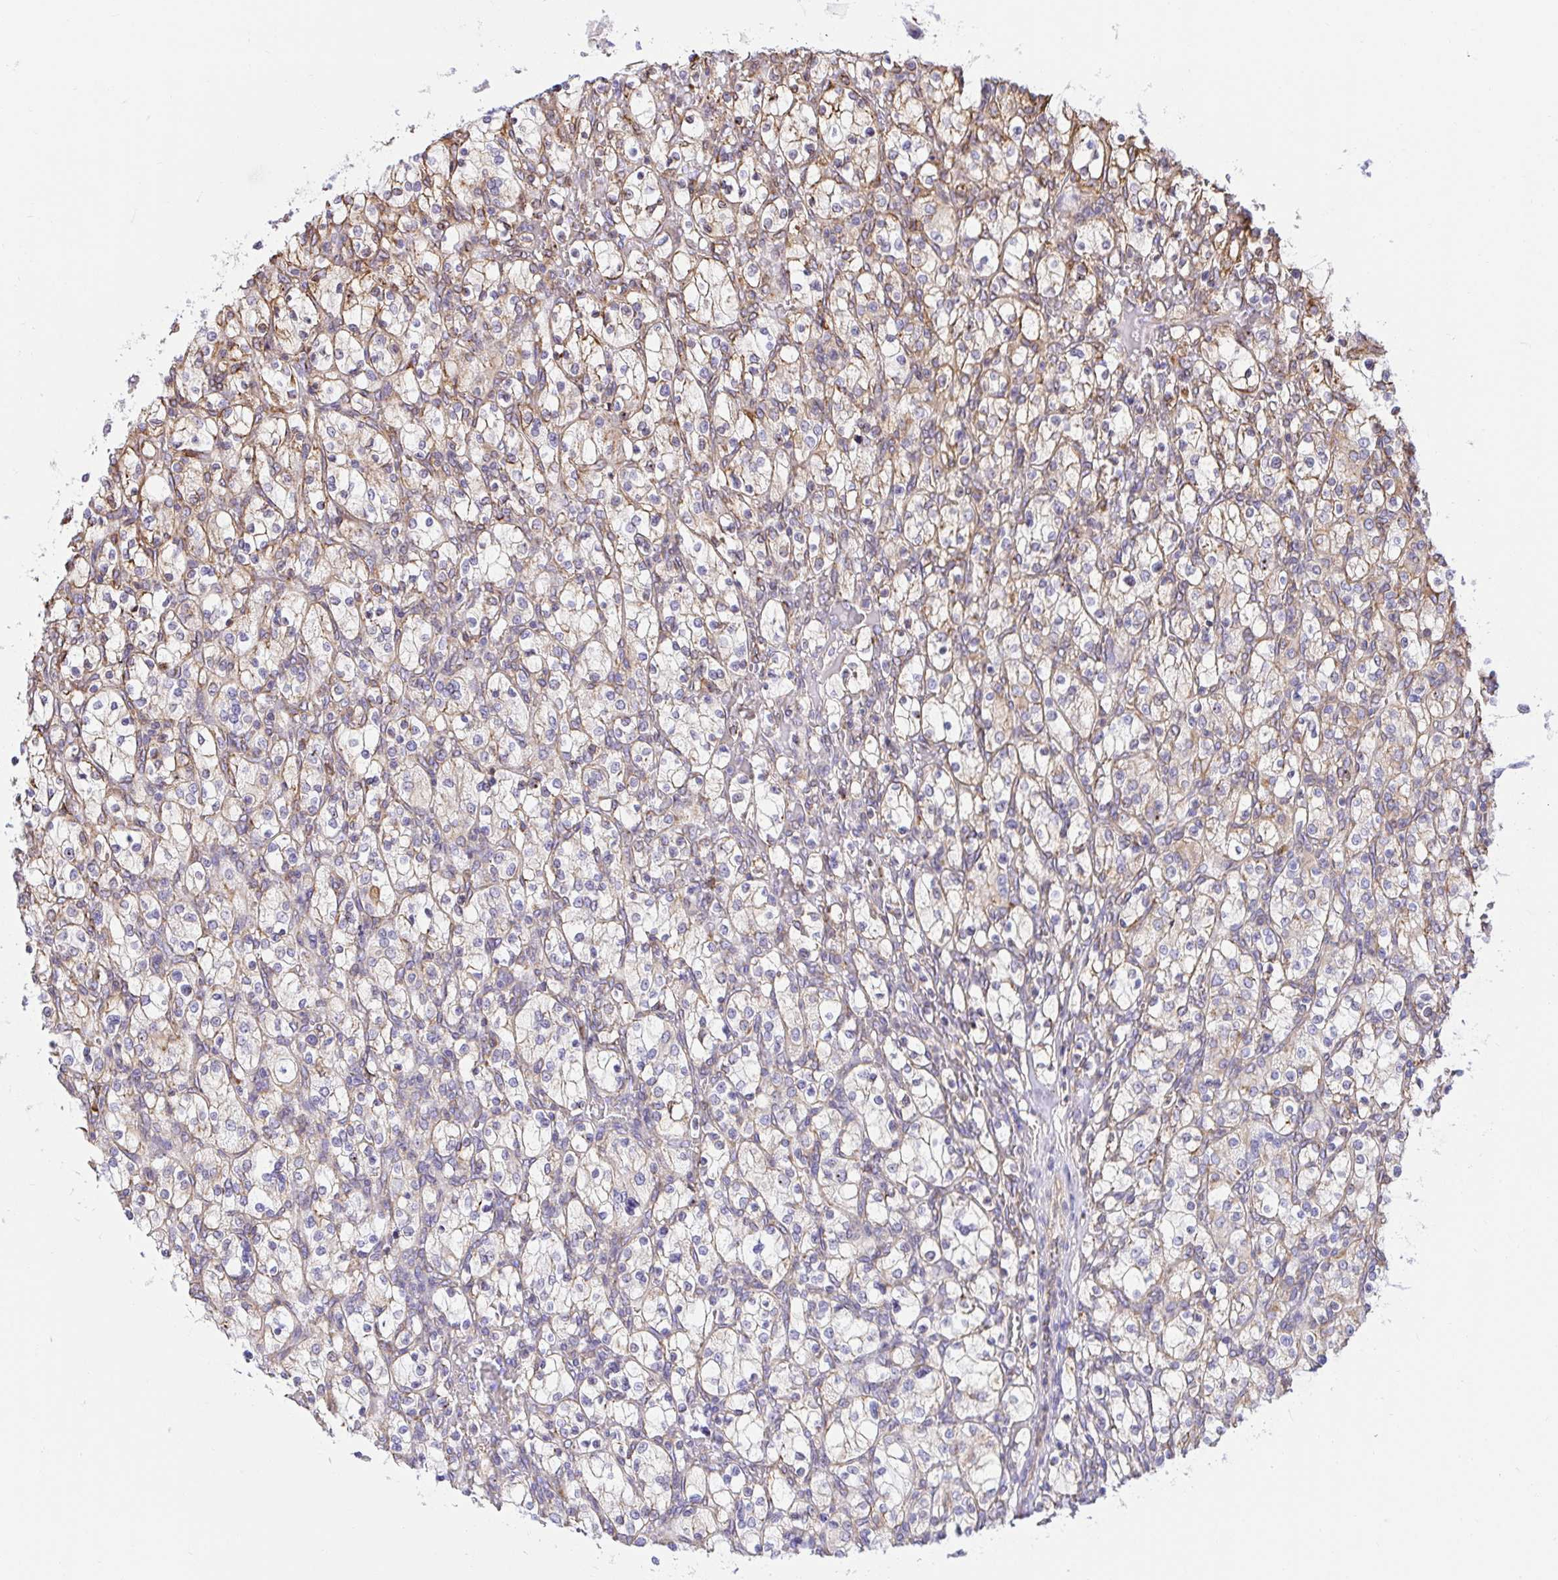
{"staining": {"intensity": "weak", "quantity": "<25%", "location": "cytoplasmic/membranous"}, "tissue": "renal cancer", "cell_type": "Tumor cells", "image_type": "cancer", "snomed": [{"axis": "morphology", "description": "Adenocarcinoma, NOS"}, {"axis": "topography", "description": "Kidney"}], "caption": "The micrograph shows no significant positivity in tumor cells of renal adenocarcinoma. (Brightfield microscopy of DAB (3,3'-diaminobenzidine) immunohistochemistry at high magnification).", "gene": "CLGN", "patient": {"sex": "female", "age": 83}}